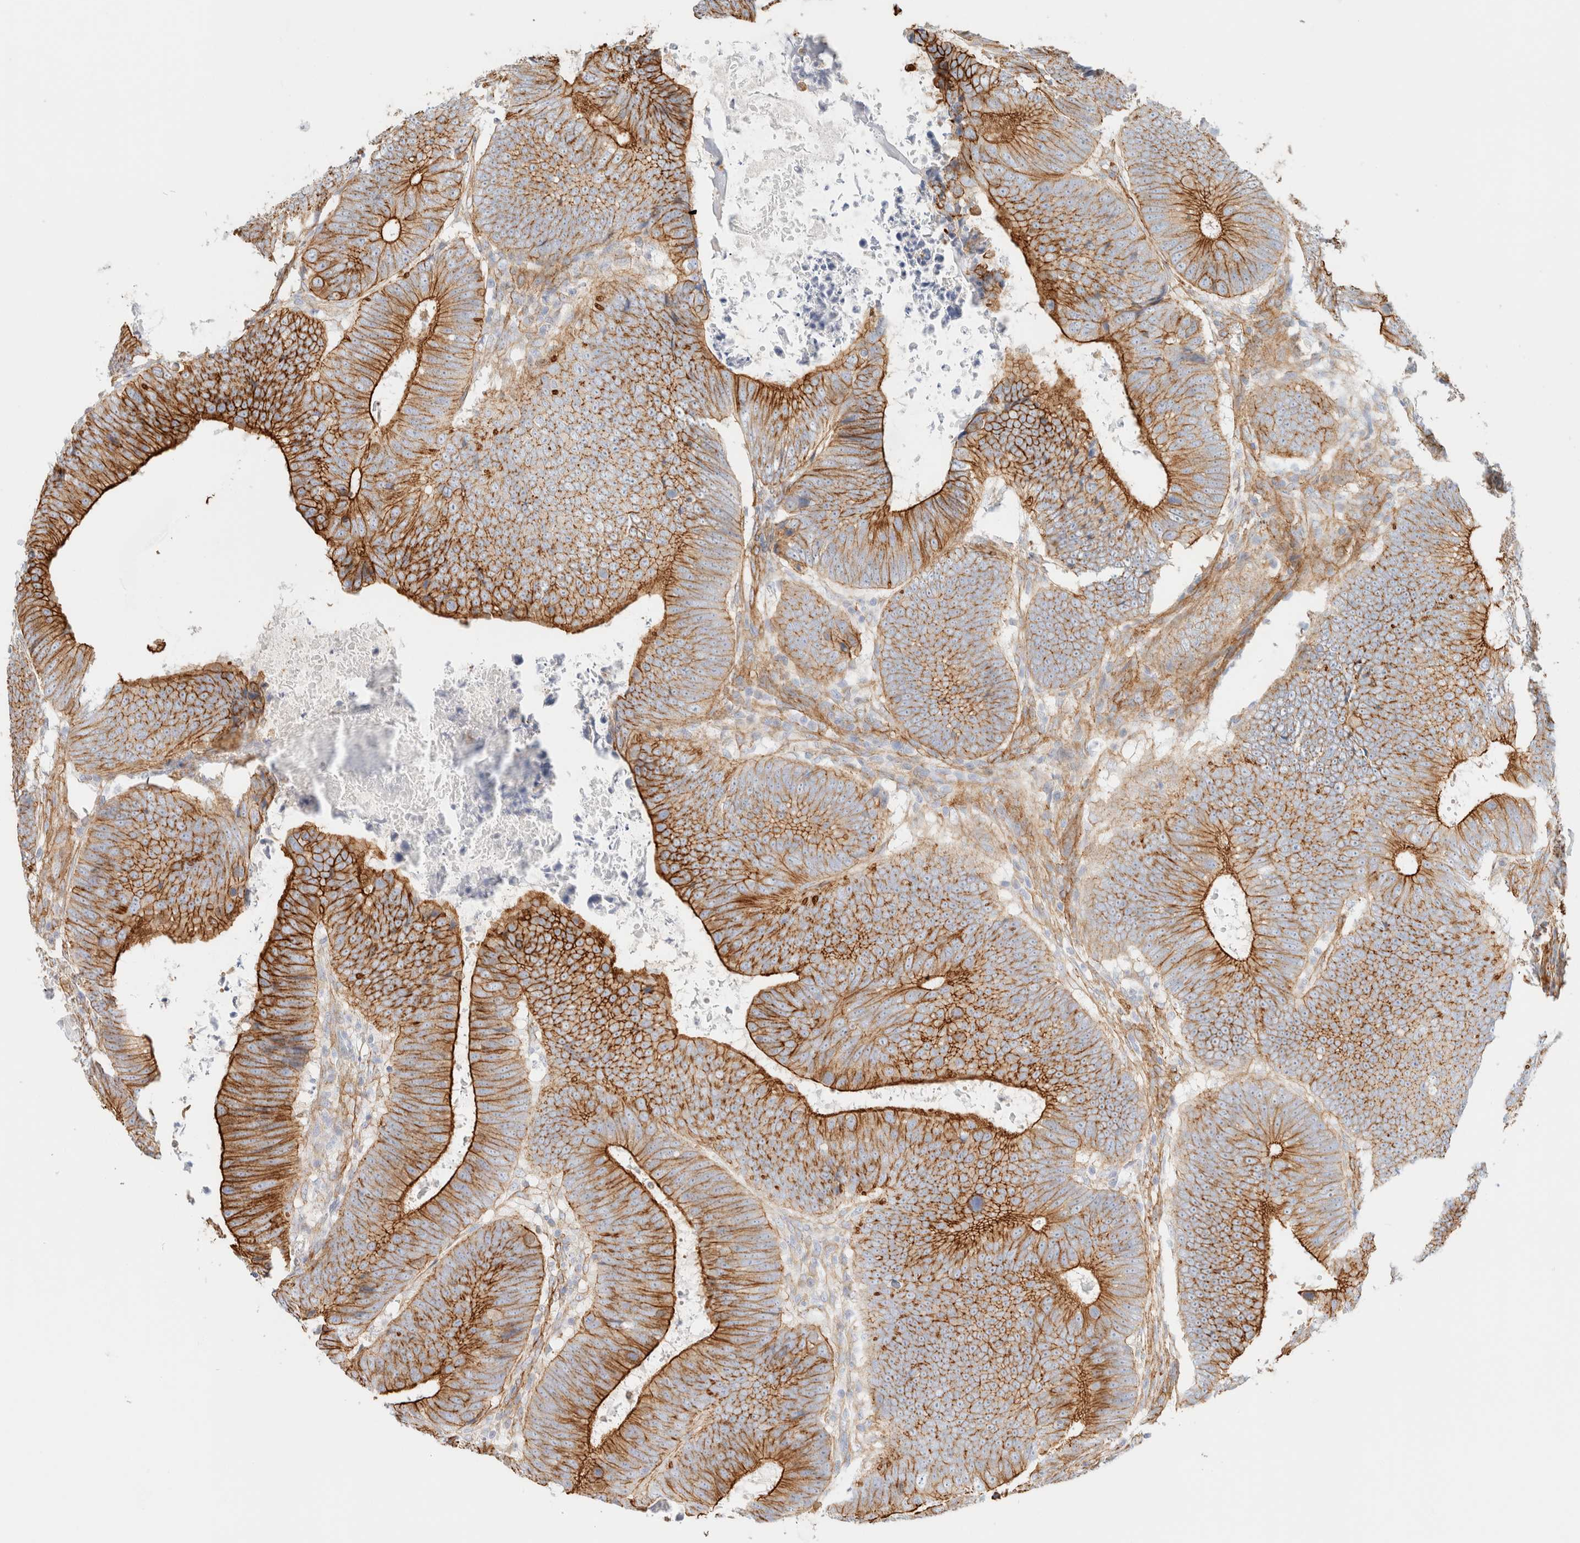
{"staining": {"intensity": "strong", "quantity": ">75%", "location": "cytoplasmic/membranous"}, "tissue": "colorectal cancer", "cell_type": "Tumor cells", "image_type": "cancer", "snomed": [{"axis": "morphology", "description": "Adenocarcinoma, NOS"}, {"axis": "topography", "description": "Colon"}], "caption": "This micrograph exhibits colorectal cancer stained with immunohistochemistry (IHC) to label a protein in brown. The cytoplasmic/membranous of tumor cells show strong positivity for the protein. Nuclei are counter-stained blue.", "gene": "CYB5R4", "patient": {"sex": "male", "age": 56}}